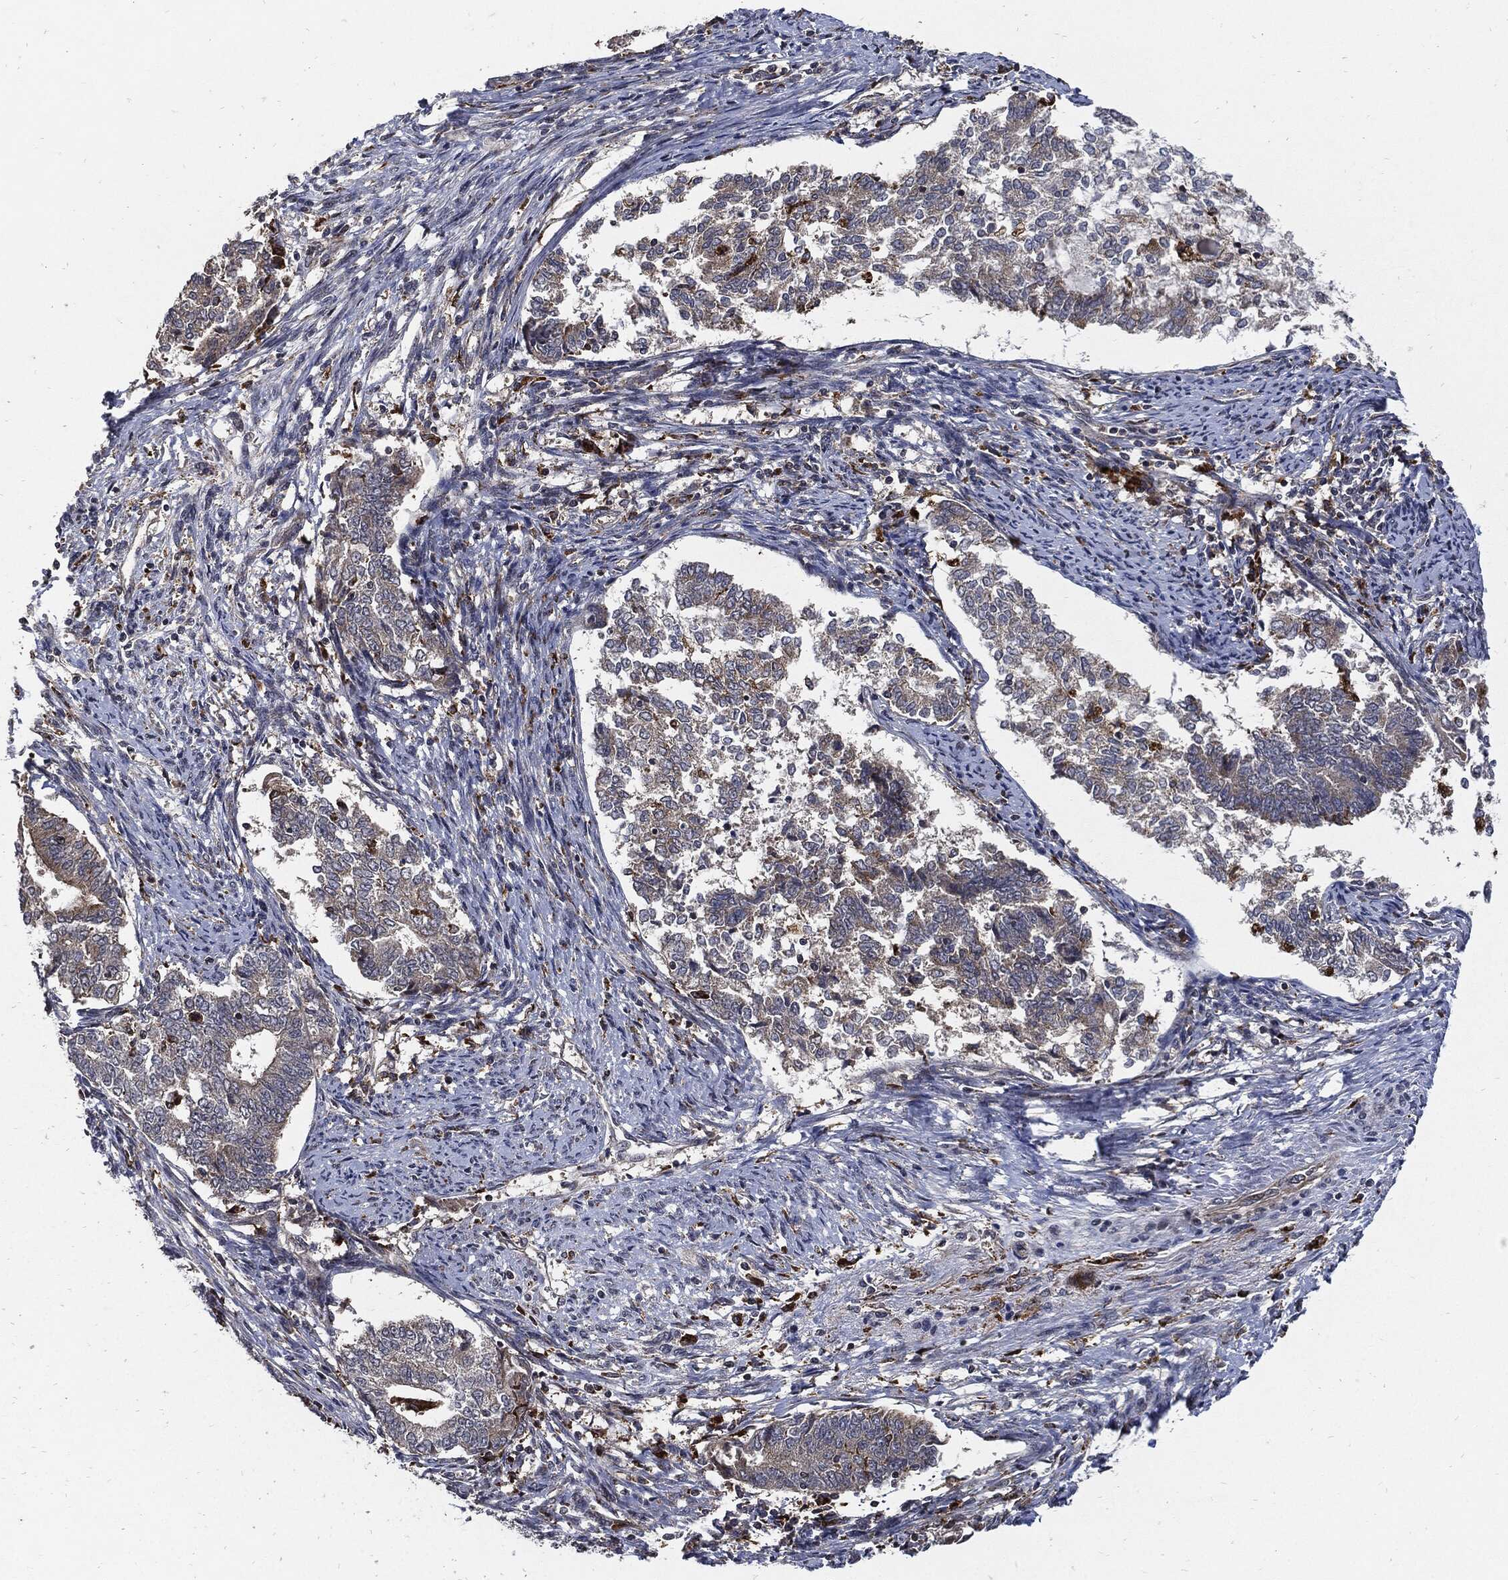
{"staining": {"intensity": "weak", "quantity": "<25%", "location": "cytoplasmic/membranous"}, "tissue": "endometrial cancer", "cell_type": "Tumor cells", "image_type": "cancer", "snomed": [{"axis": "morphology", "description": "Adenocarcinoma, NOS"}, {"axis": "topography", "description": "Endometrium"}], "caption": "DAB immunohistochemical staining of adenocarcinoma (endometrial) reveals no significant positivity in tumor cells. (DAB (3,3'-diaminobenzidine) IHC, high magnification).", "gene": "SLC31A2", "patient": {"sex": "female", "age": 65}}